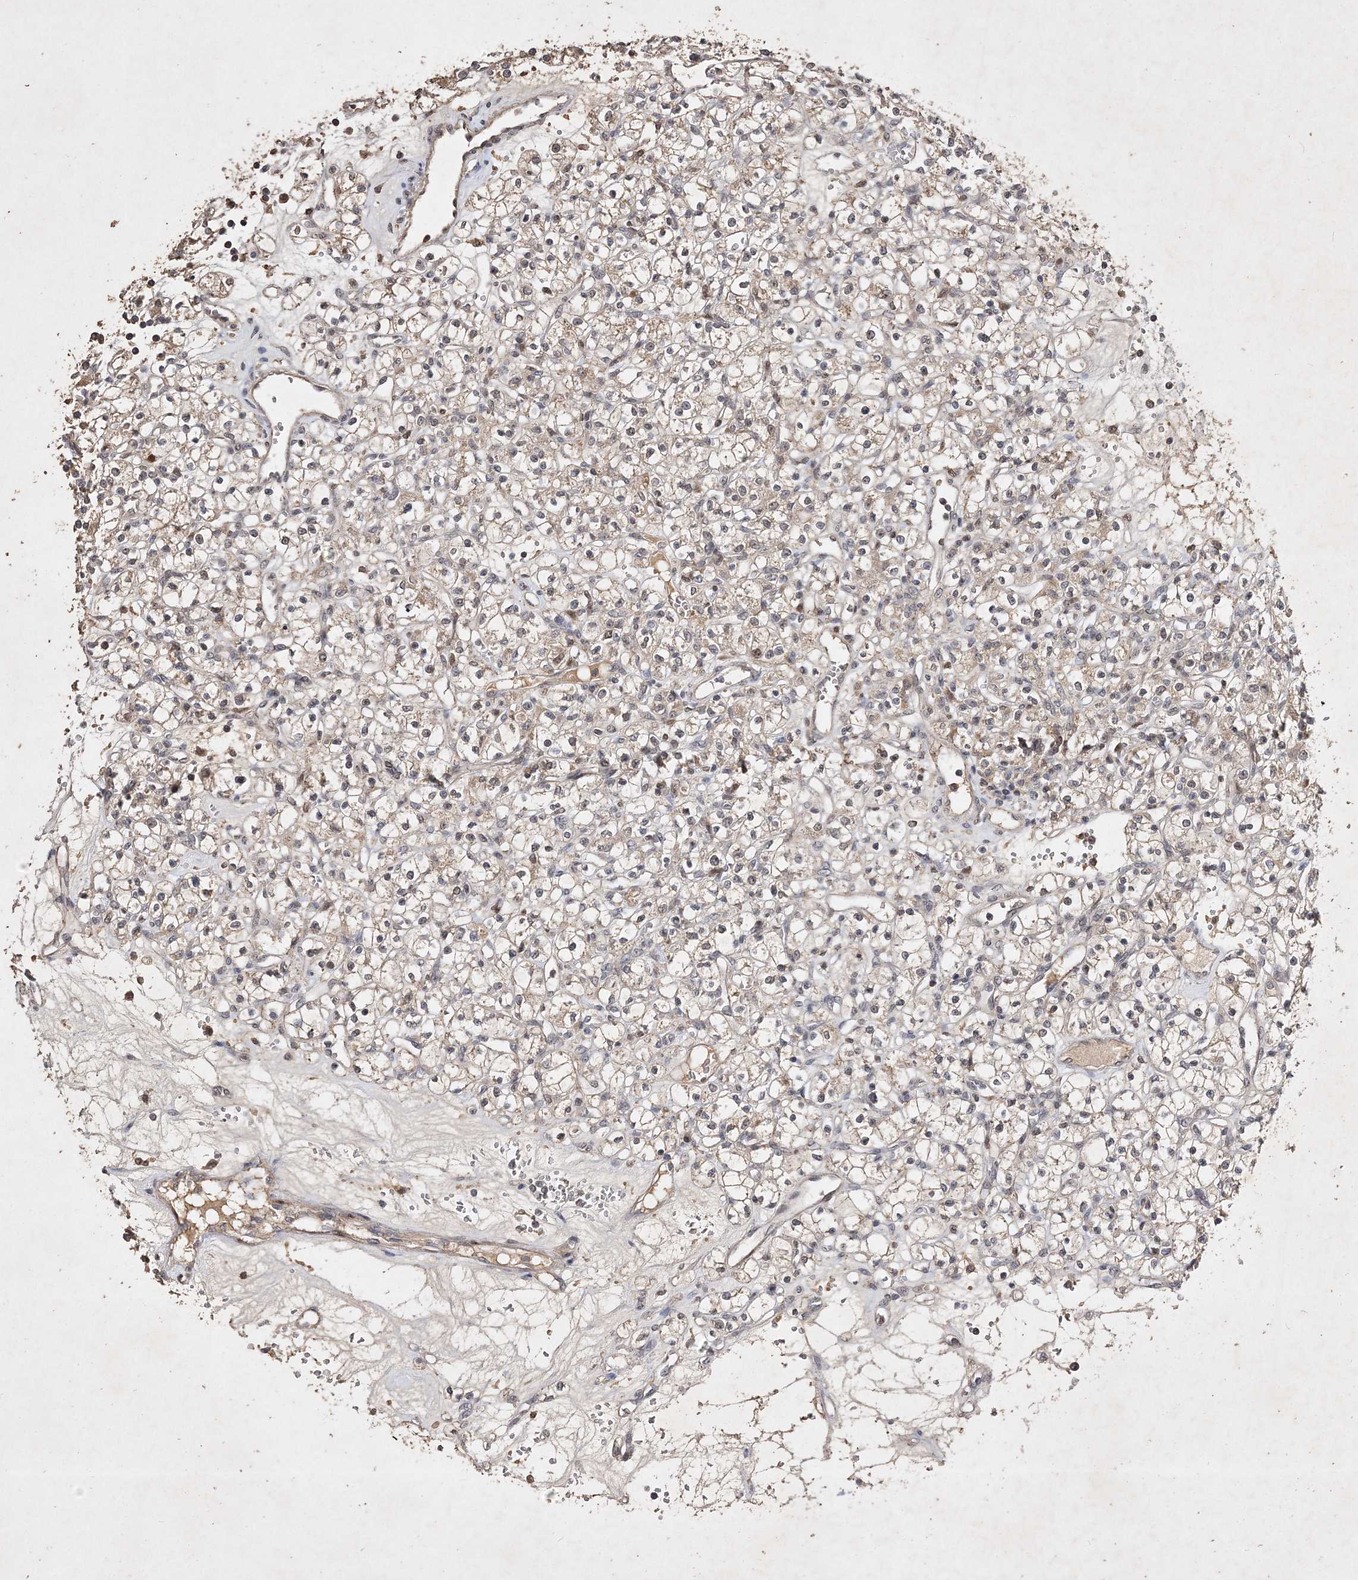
{"staining": {"intensity": "weak", "quantity": "<25%", "location": "cytoplasmic/membranous,nuclear"}, "tissue": "renal cancer", "cell_type": "Tumor cells", "image_type": "cancer", "snomed": [{"axis": "morphology", "description": "Adenocarcinoma, NOS"}, {"axis": "topography", "description": "Kidney"}], "caption": "IHC image of neoplastic tissue: human renal adenocarcinoma stained with DAB displays no significant protein expression in tumor cells.", "gene": "C3orf38", "patient": {"sex": "female", "age": 59}}